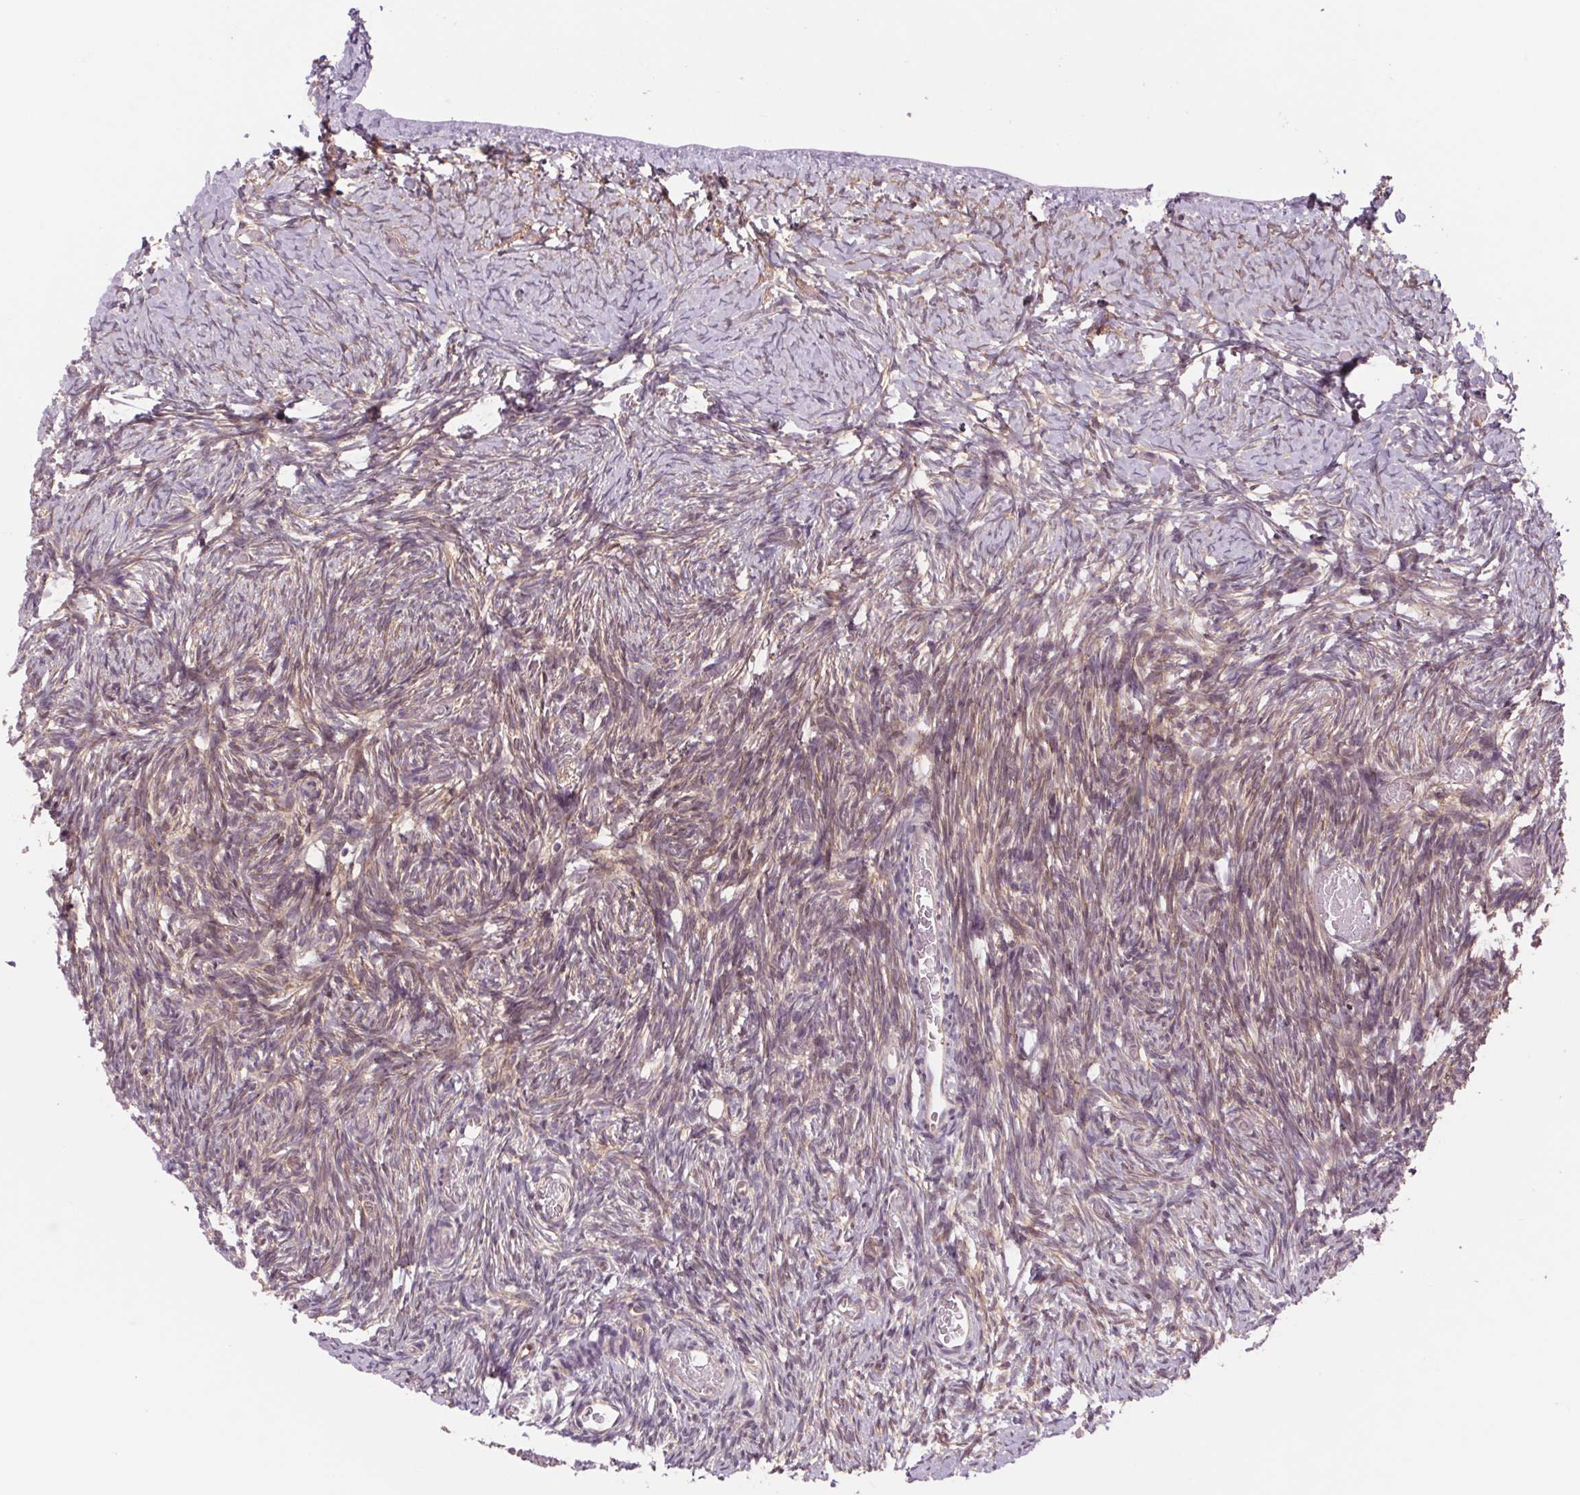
{"staining": {"intensity": "weak", "quantity": "<25%", "location": "cytoplasmic/membranous"}, "tissue": "ovary", "cell_type": "Follicle cells", "image_type": "normal", "snomed": [{"axis": "morphology", "description": "Normal tissue, NOS"}, {"axis": "topography", "description": "Ovary"}], "caption": "Immunohistochemical staining of normal human ovary exhibits no significant staining in follicle cells.", "gene": "SH3RF2", "patient": {"sex": "female", "age": 39}}